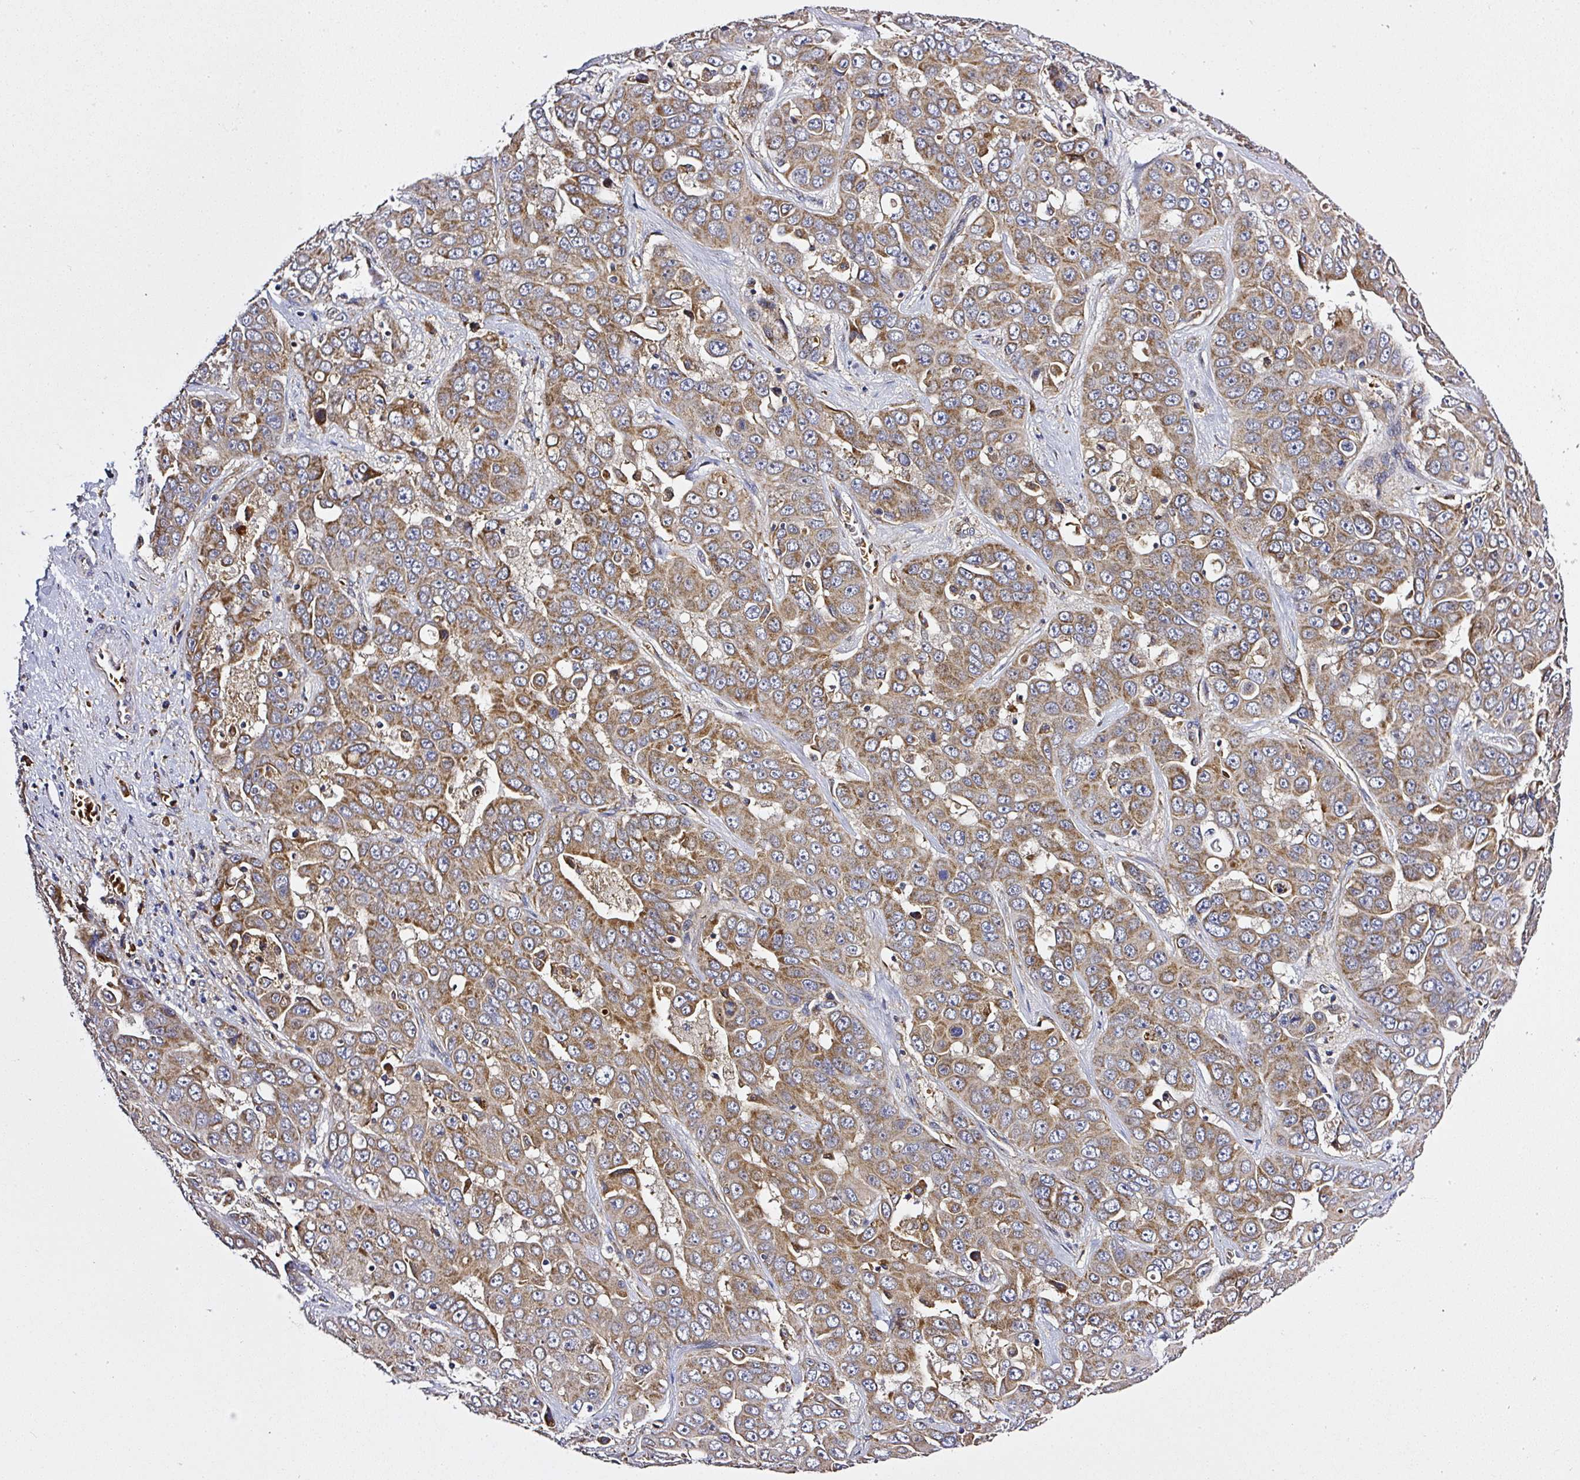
{"staining": {"intensity": "moderate", "quantity": ">75%", "location": "cytoplasmic/membranous"}, "tissue": "liver cancer", "cell_type": "Tumor cells", "image_type": "cancer", "snomed": [{"axis": "morphology", "description": "Cholangiocarcinoma"}, {"axis": "topography", "description": "Liver"}], "caption": "High-power microscopy captured an immunohistochemistry histopathology image of liver cholangiocarcinoma, revealing moderate cytoplasmic/membranous staining in approximately >75% of tumor cells. (brown staining indicates protein expression, while blue staining denotes nuclei).", "gene": "ZNF513", "patient": {"sex": "female", "age": 52}}